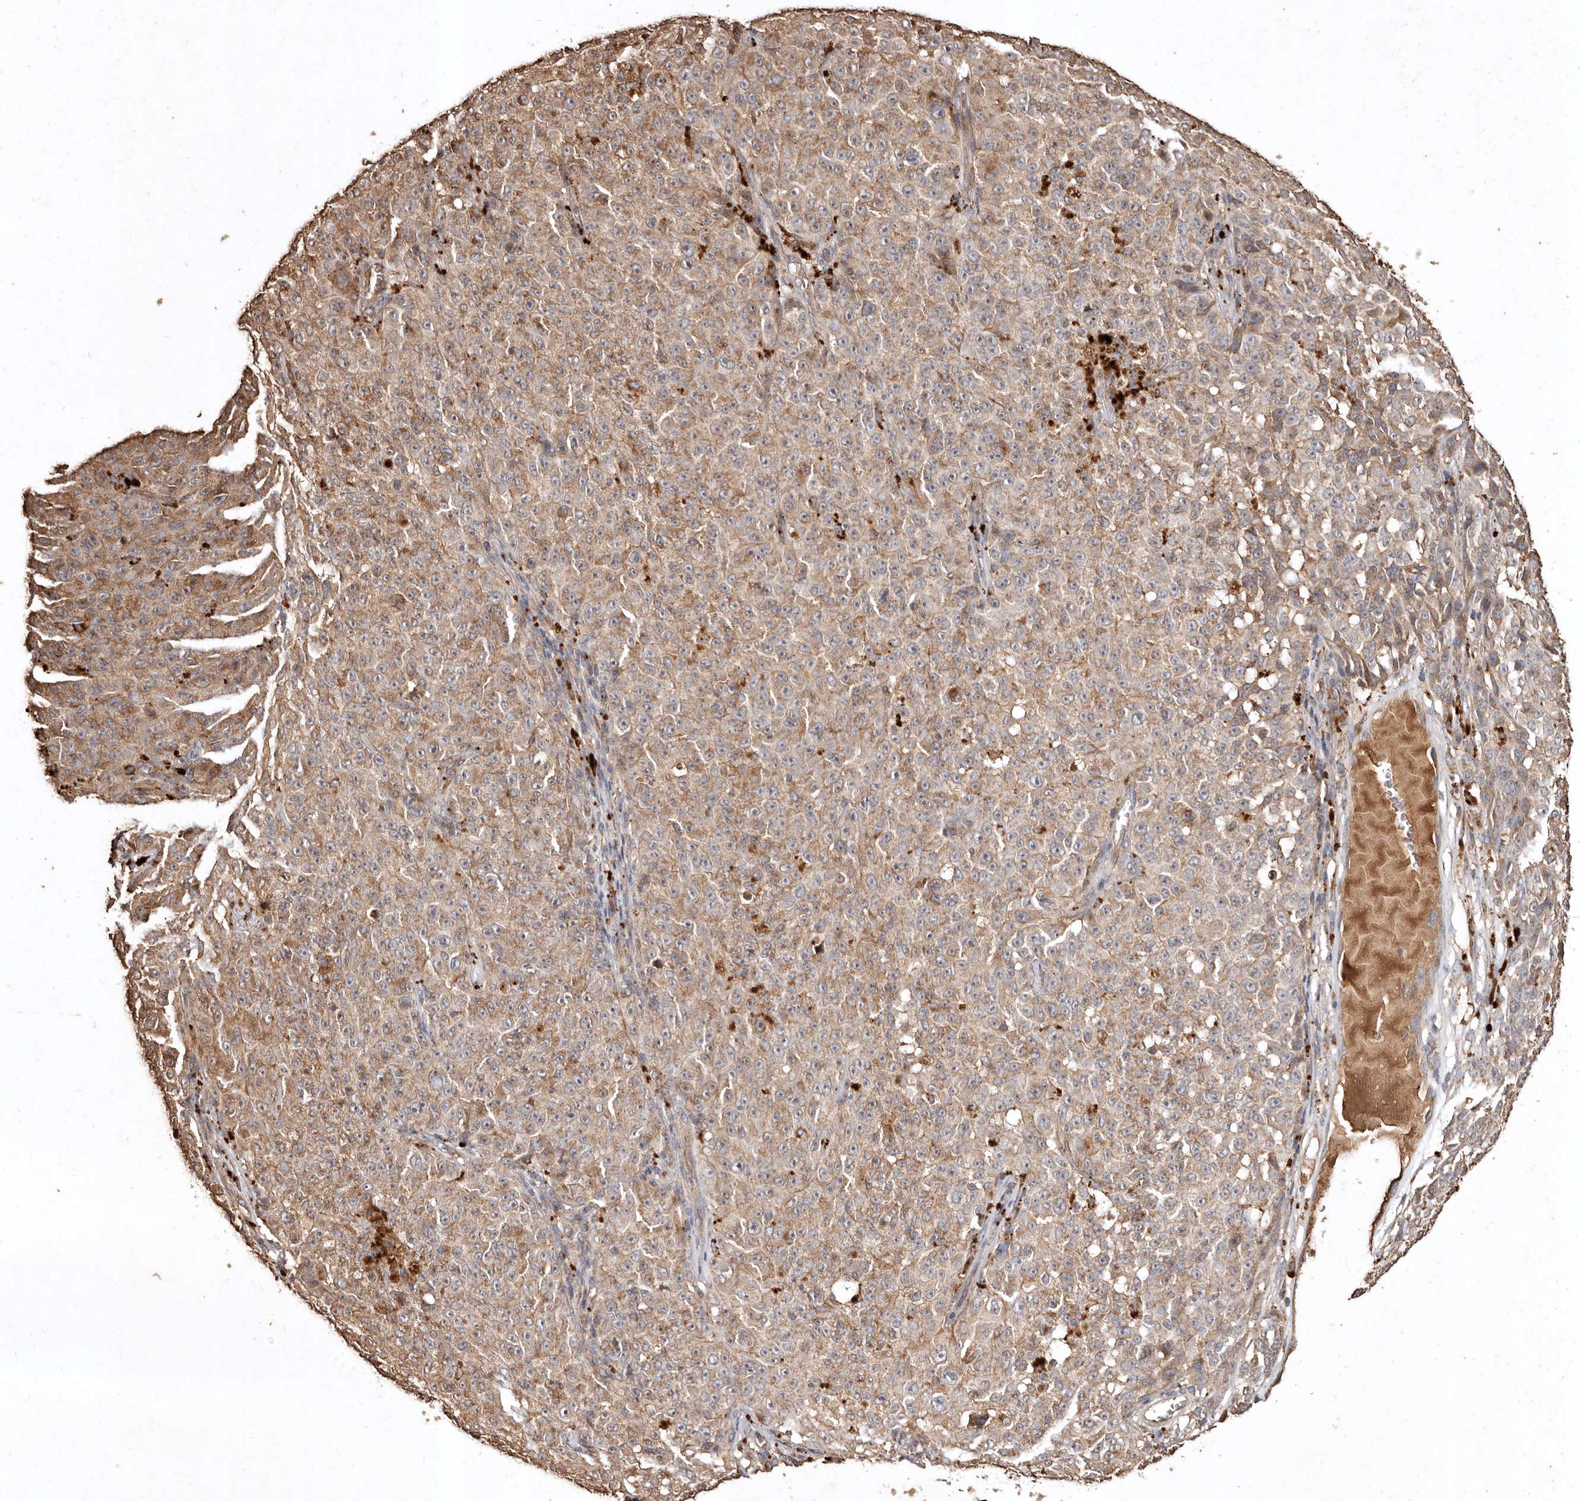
{"staining": {"intensity": "moderate", "quantity": ">75%", "location": "cytoplasmic/membranous"}, "tissue": "melanoma", "cell_type": "Tumor cells", "image_type": "cancer", "snomed": [{"axis": "morphology", "description": "Malignant melanoma, NOS"}, {"axis": "topography", "description": "Skin"}], "caption": "Moderate cytoplasmic/membranous protein positivity is identified in approximately >75% of tumor cells in malignant melanoma. The staining was performed using DAB, with brown indicating positive protein expression. Nuclei are stained blue with hematoxylin.", "gene": "FARS2", "patient": {"sex": "female", "age": 82}}